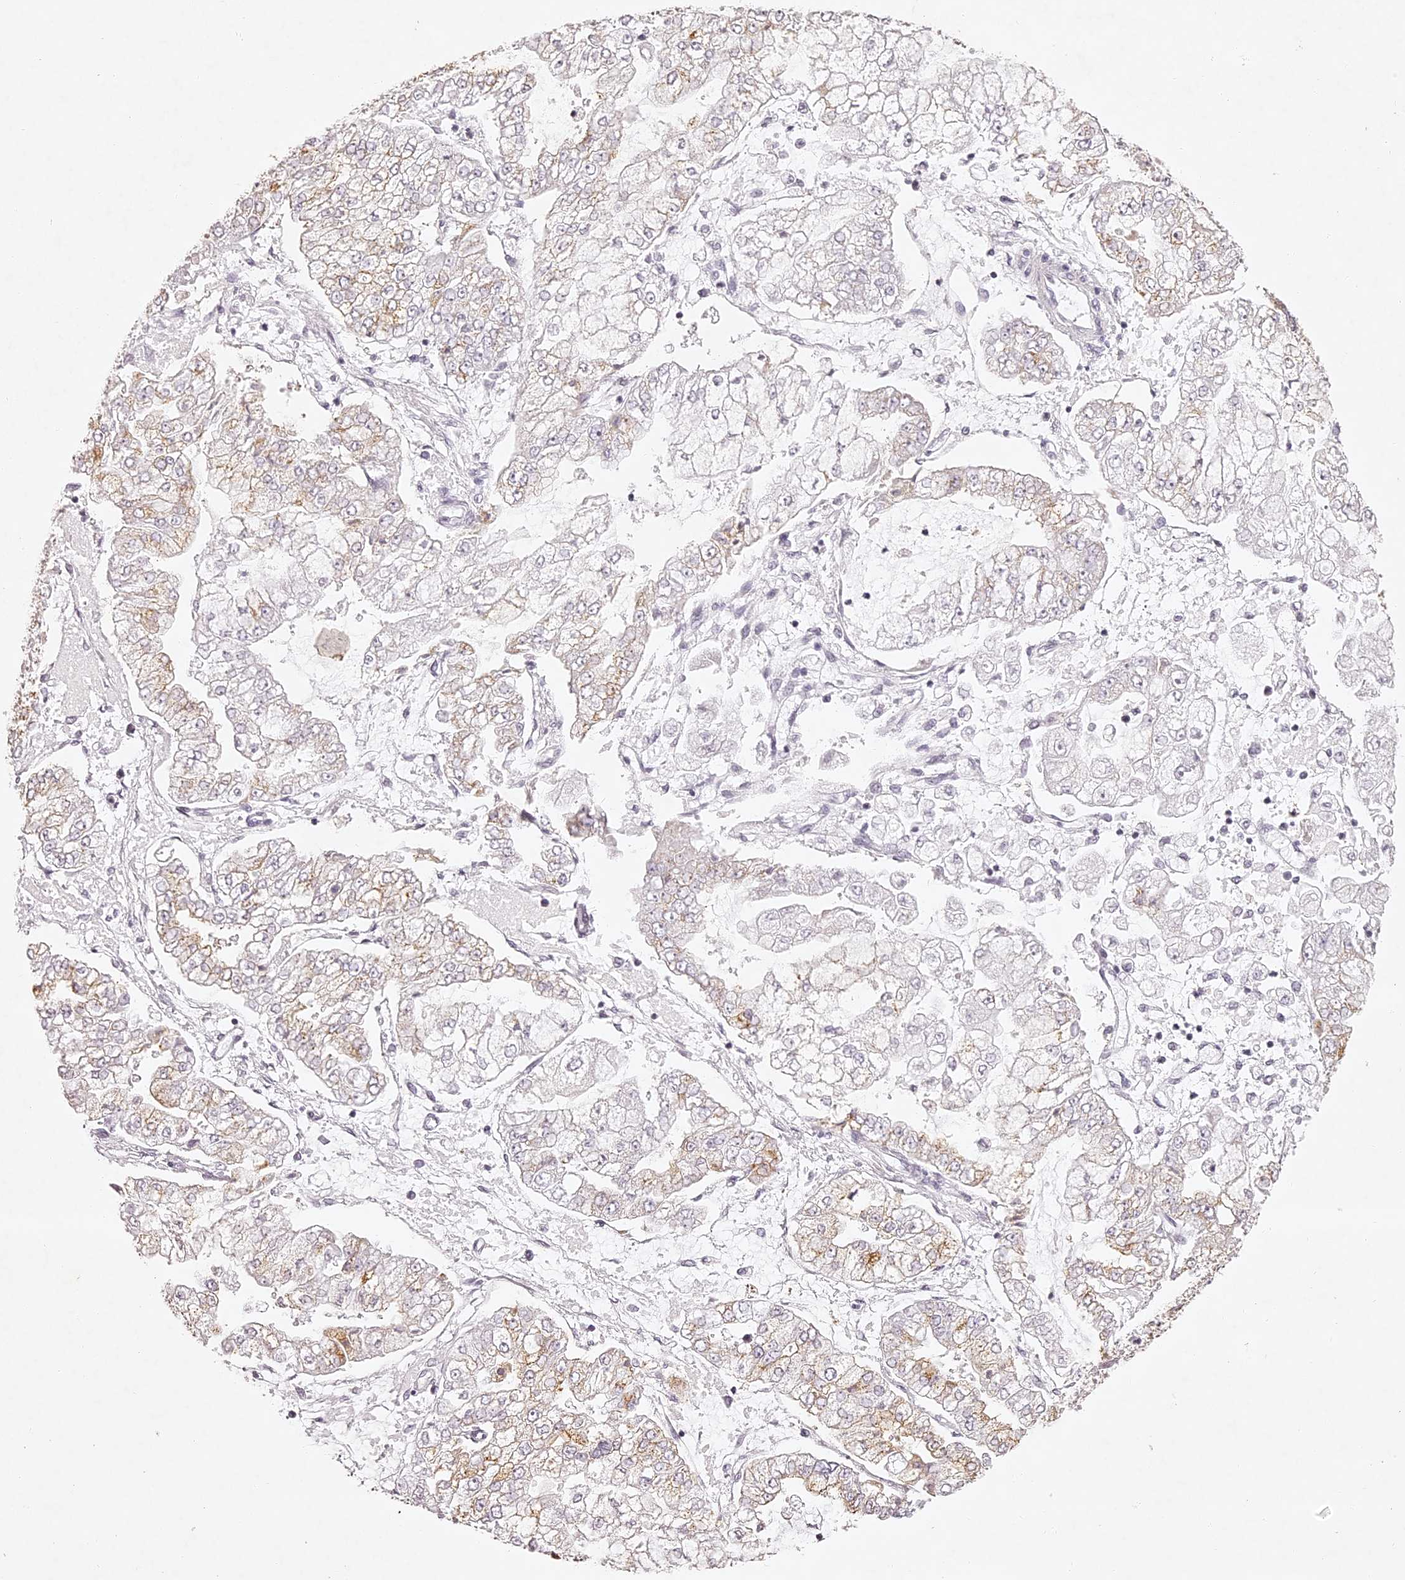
{"staining": {"intensity": "moderate", "quantity": "25%-75%", "location": "cytoplasmic/membranous"}, "tissue": "stomach cancer", "cell_type": "Tumor cells", "image_type": "cancer", "snomed": [{"axis": "morphology", "description": "Adenocarcinoma, NOS"}, {"axis": "topography", "description": "Stomach"}], "caption": "Human stomach adenocarcinoma stained with a brown dye demonstrates moderate cytoplasmic/membranous positive expression in approximately 25%-75% of tumor cells.", "gene": "ELAPOR1", "patient": {"sex": "male", "age": 76}}